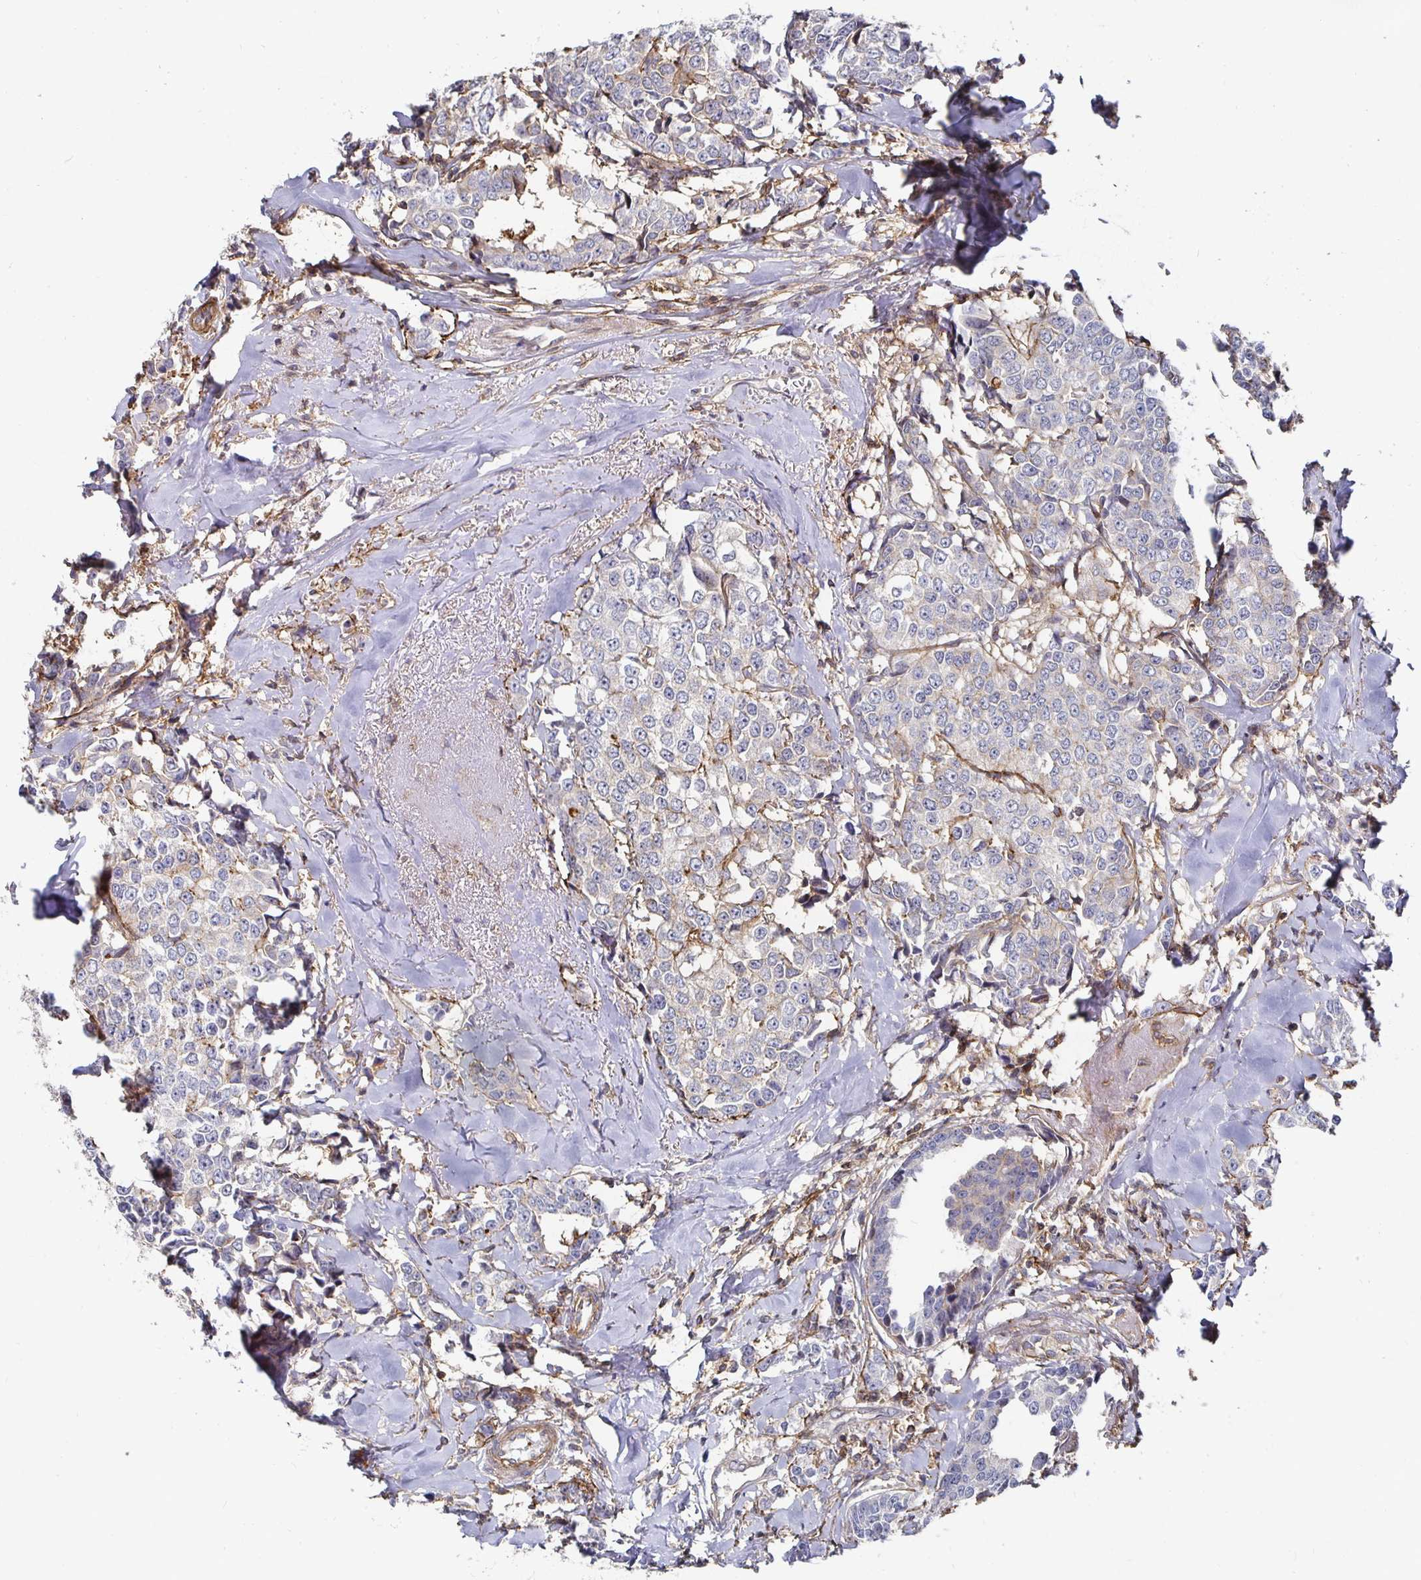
{"staining": {"intensity": "negative", "quantity": "none", "location": "none"}, "tissue": "breast cancer", "cell_type": "Tumor cells", "image_type": "cancer", "snomed": [{"axis": "morphology", "description": "Duct carcinoma"}, {"axis": "topography", "description": "Breast"}], "caption": "Tumor cells show no significant expression in breast intraductal carcinoma.", "gene": "GJA4", "patient": {"sex": "female", "age": 80}}